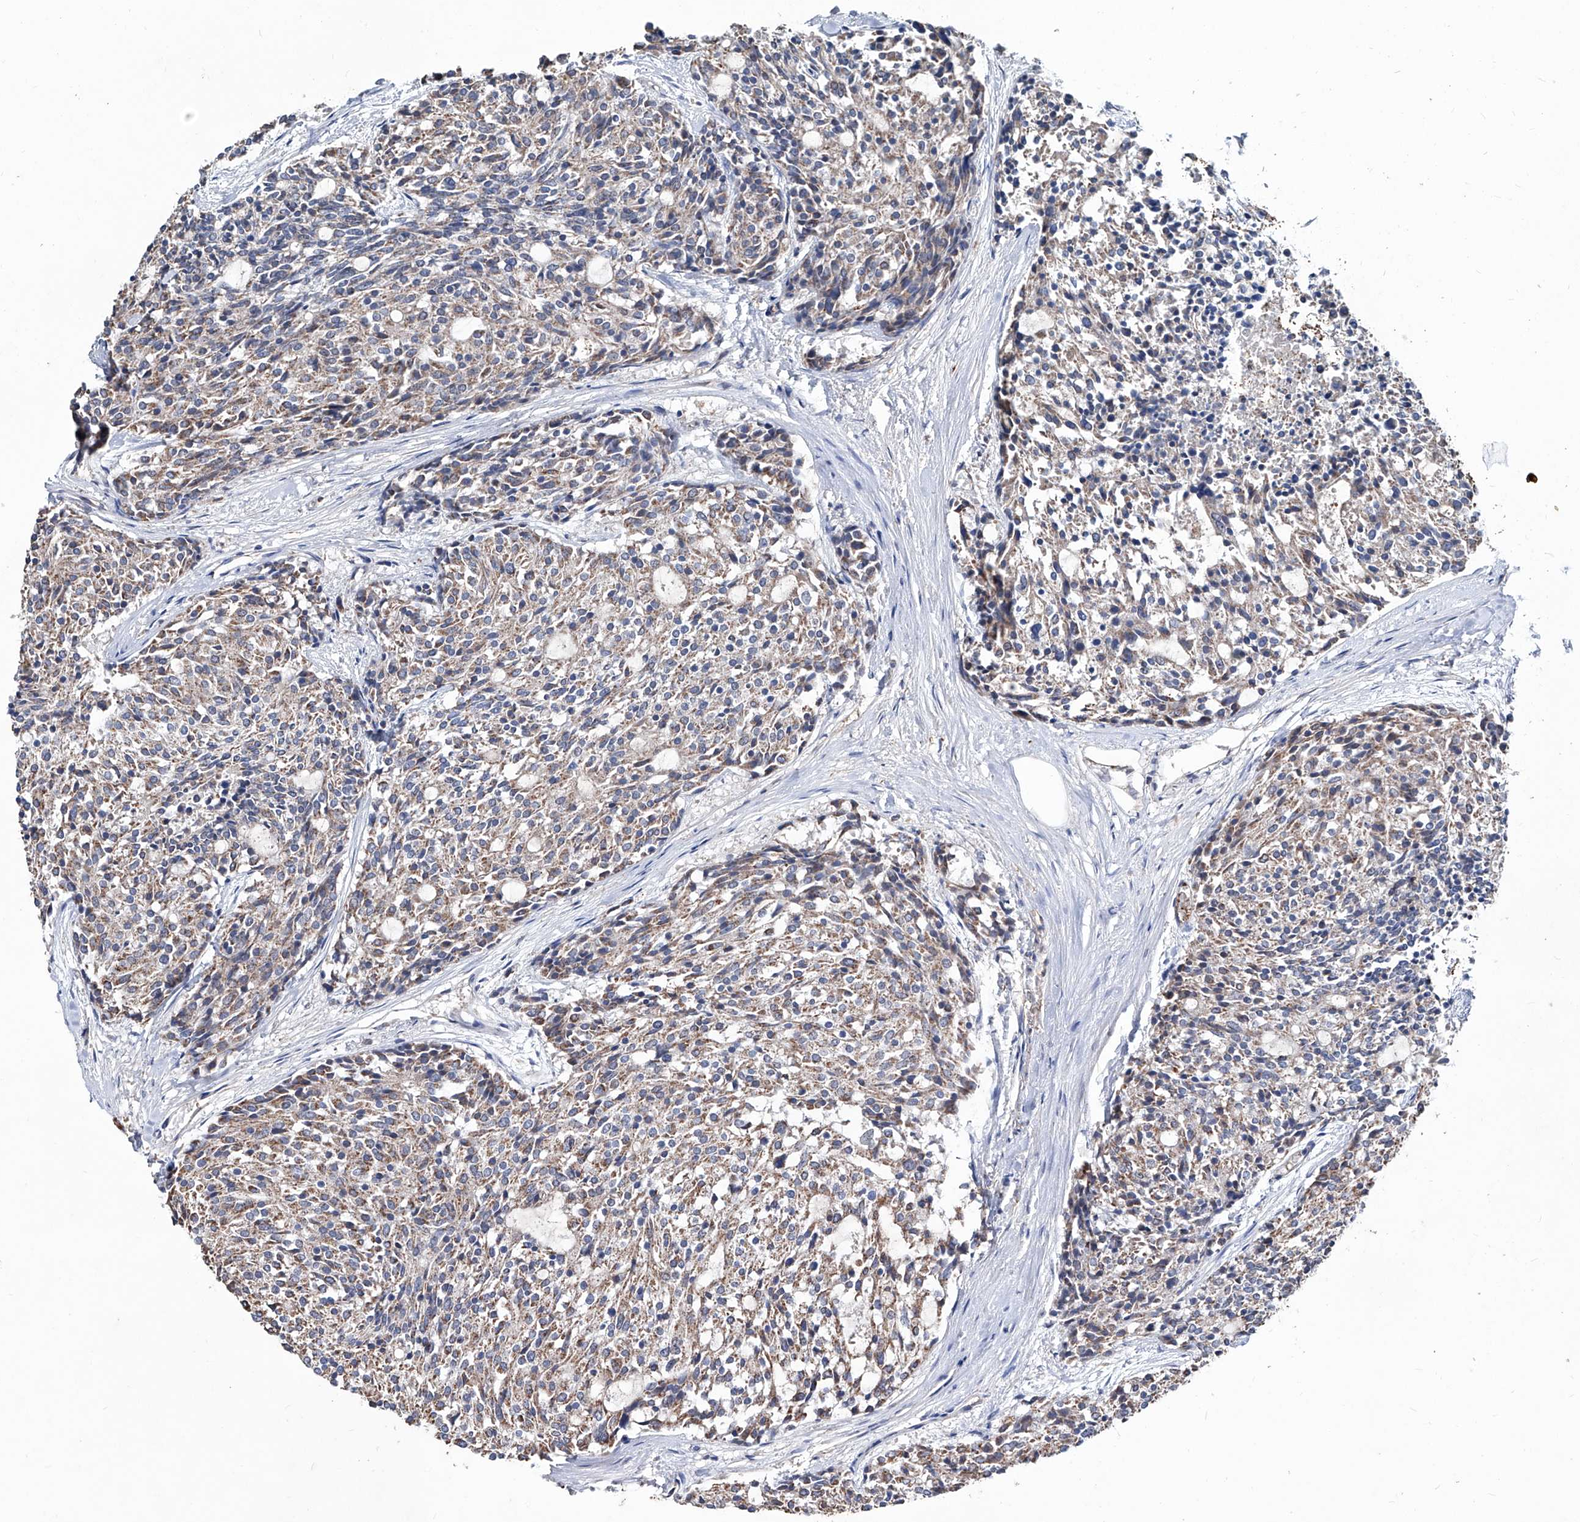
{"staining": {"intensity": "moderate", "quantity": ">75%", "location": "cytoplasmic/membranous"}, "tissue": "carcinoid", "cell_type": "Tumor cells", "image_type": "cancer", "snomed": [{"axis": "morphology", "description": "Carcinoid, malignant, NOS"}, {"axis": "topography", "description": "Pancreas"}], "caption": "The photomicrograph shows immunohistochemical staining of malignant carcinoid. There is moderate cytoplasmic/membranous positivity is seen in about >75% of tumor cells.", "gene": "NHS", "patient": {"sex": "female", "age": 54}}